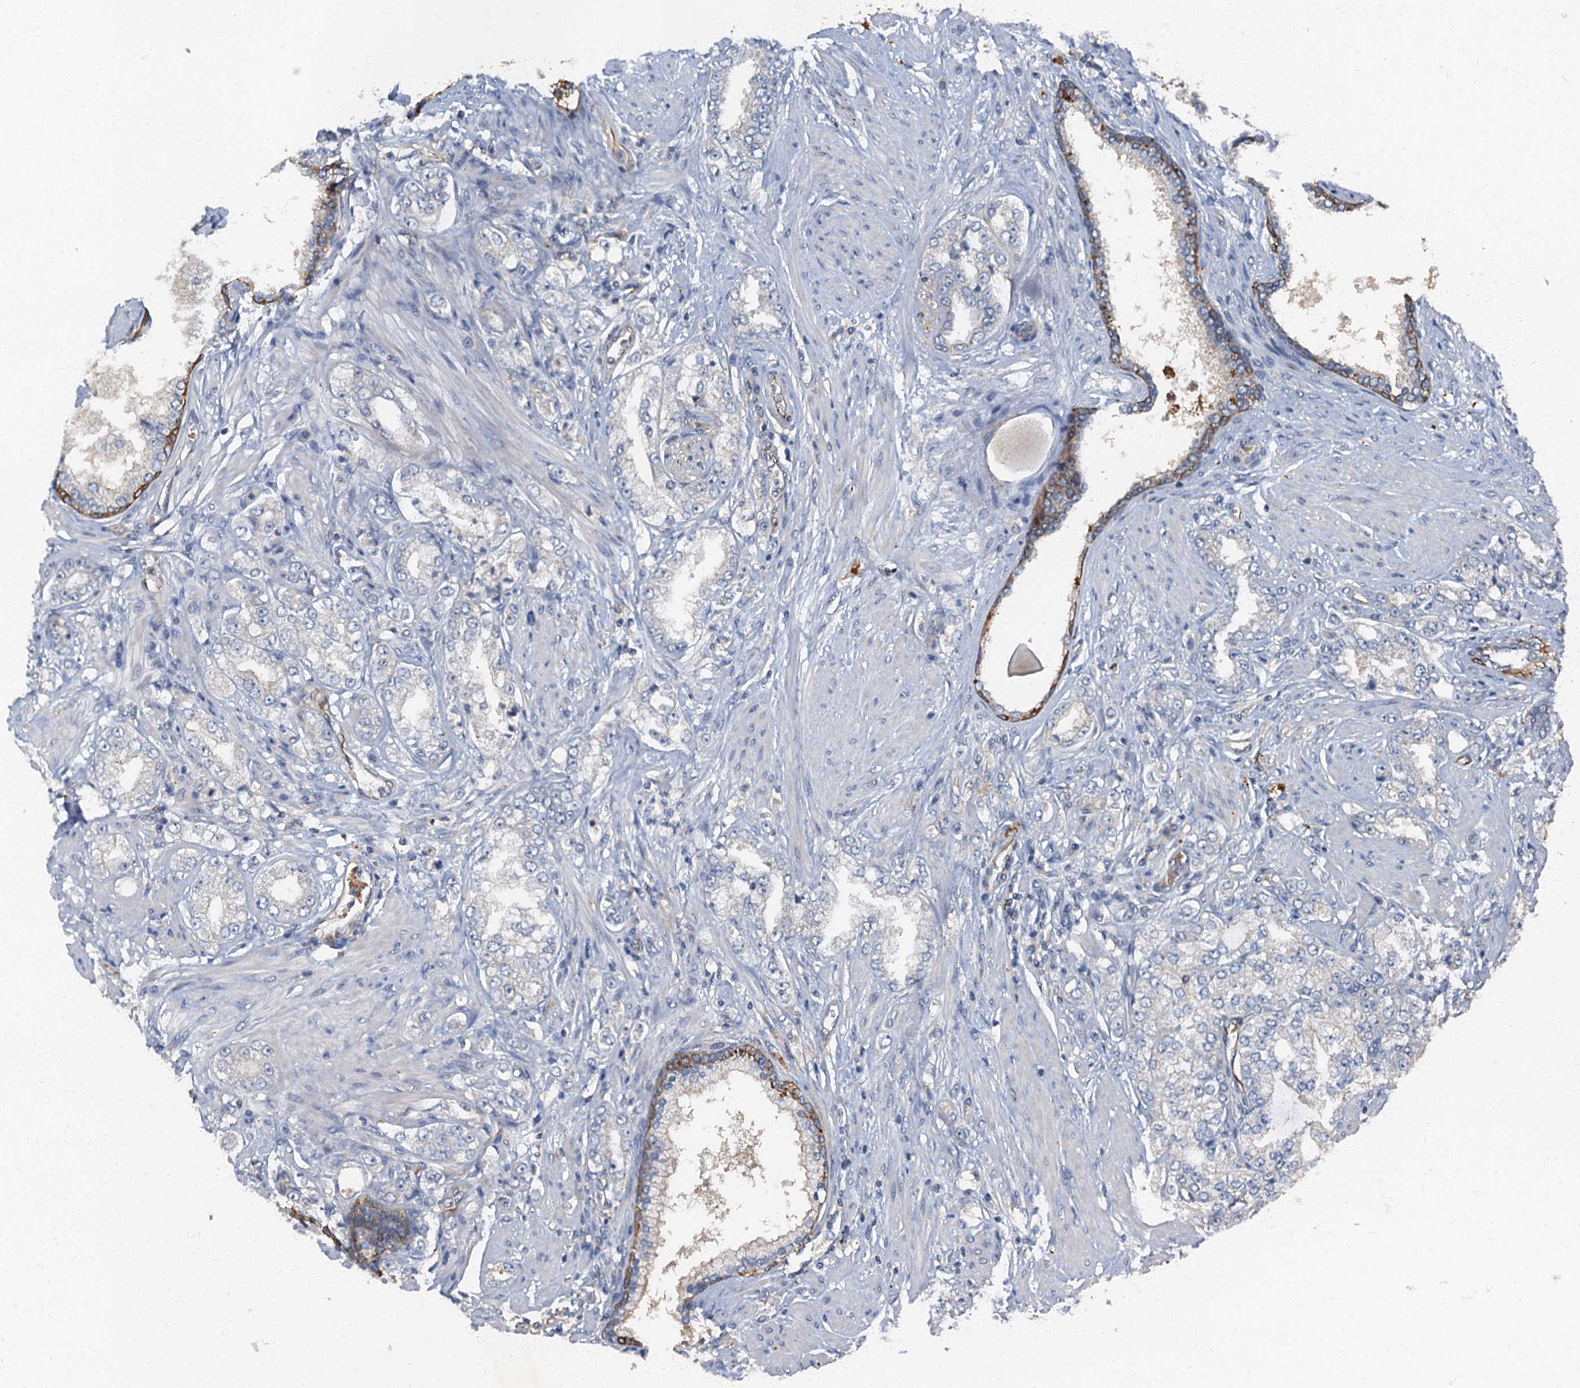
{"staining": {"intensity": "negative", "quantity": "none", "location": "none"}, "tissue": "prostate cancer", "cell_type": "Tumor cells", "image_type": "cancer", "snomed": [{"axis": "morphology", "description": "Adenocarcinoma, High grade"}, {"axis": "topography", "description": "Prostate"}], "caption": "Tumor cells are negative for brown protein staining in high-grade adenocarcinoma (prostate).", "gene": "ARL11", "patient": {"sex": "male", "age": 64}}